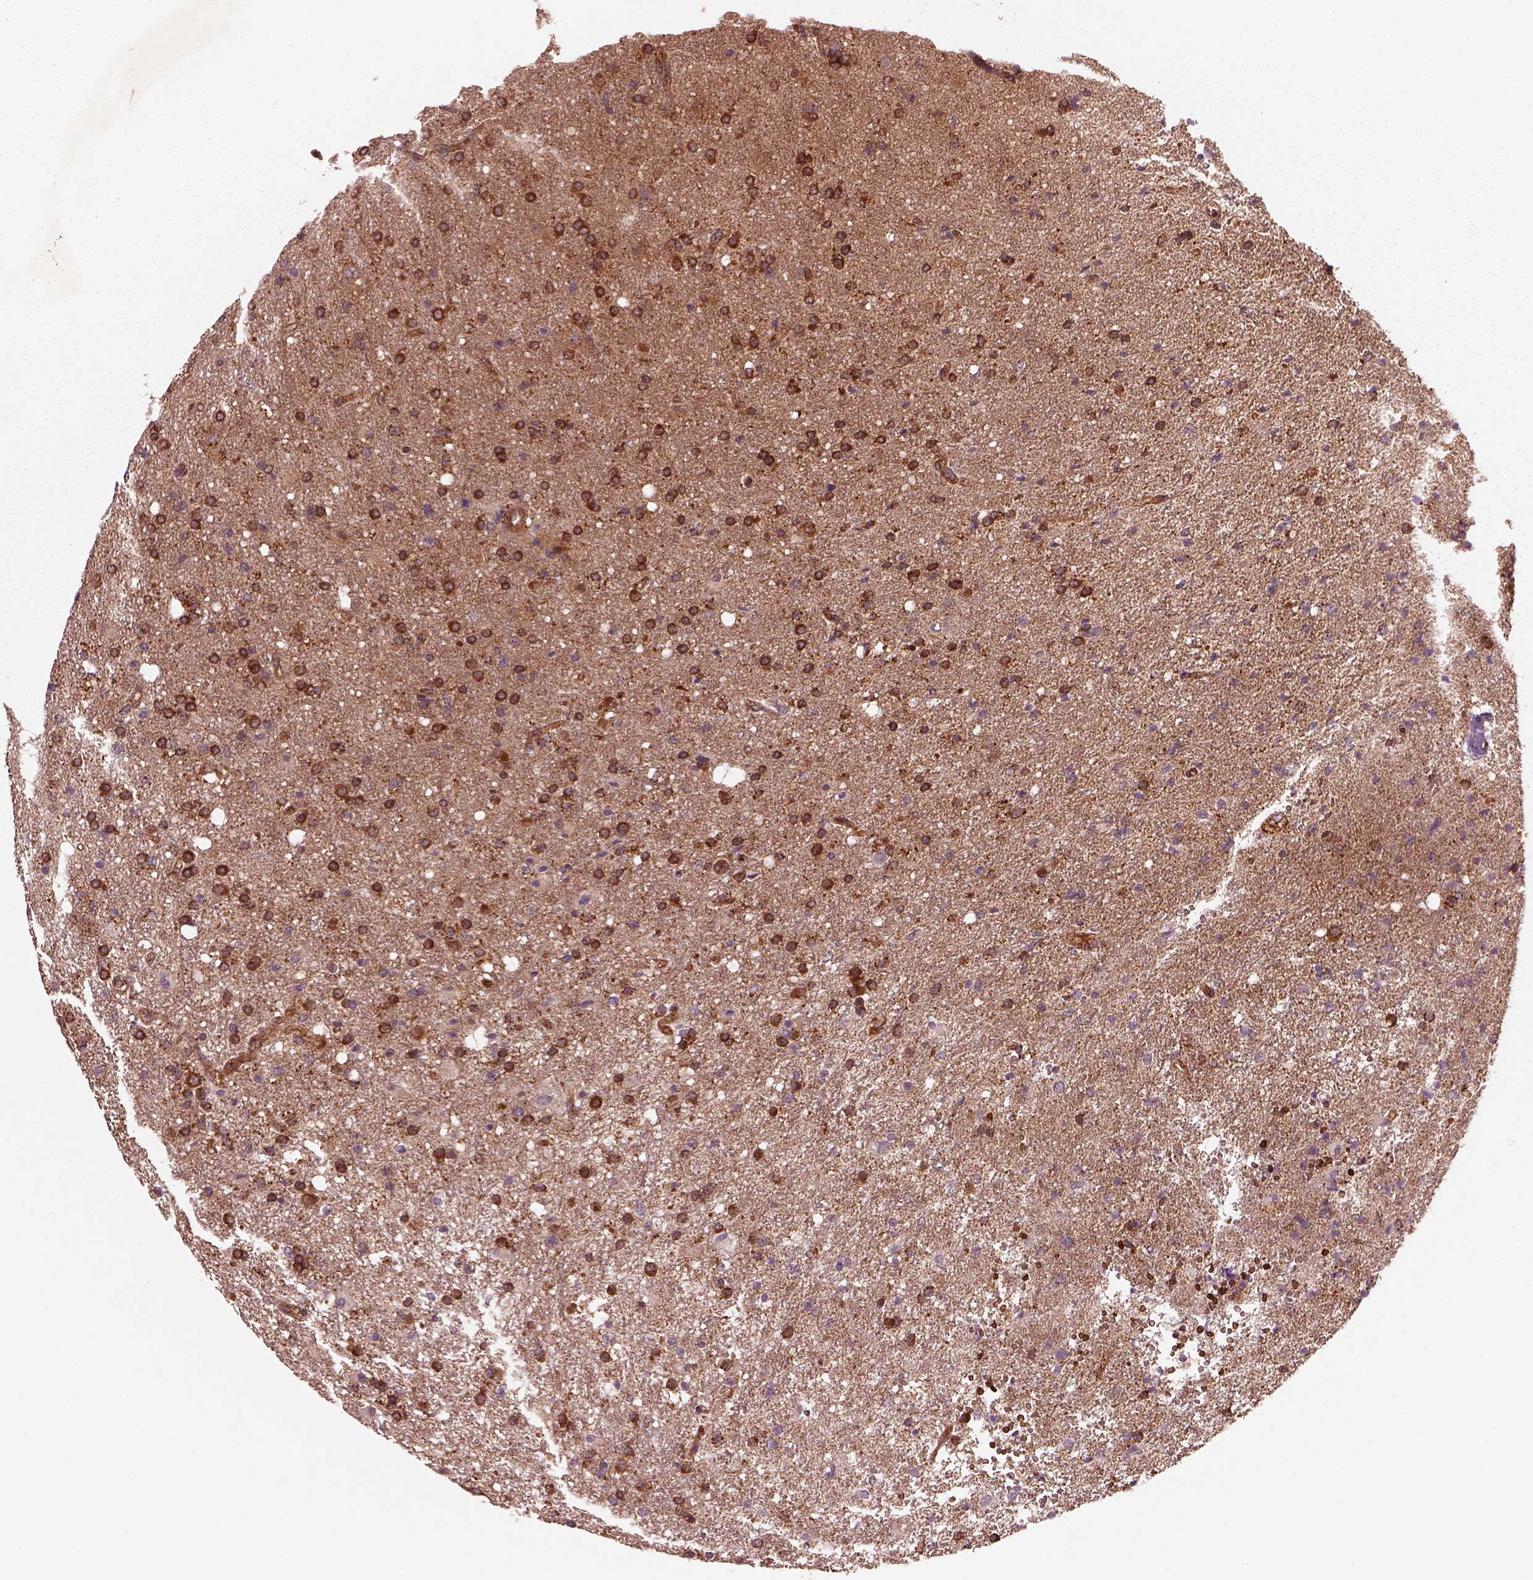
{"staining": {"intensity": "strong", "quantity": "25%-75%", "location": "cytoplasmic/membranous"}, "tissue": "glioma", "cell_type": "Tumor cells", "image_type": "cancer", "snomed": [{"axis": "morphology", "description": "Glioma, malignant, Low grade"}, {"axis": "topography", "description": "Brain"}], "caption": "Tumor cells reveal high levels of strong cytoplasmic/membranous positivity in about 25%-75% of cells in human low-grade glioma (malignant).", "gene": "WASHC2A", "patient": {"sex": "female", "age": 58}}